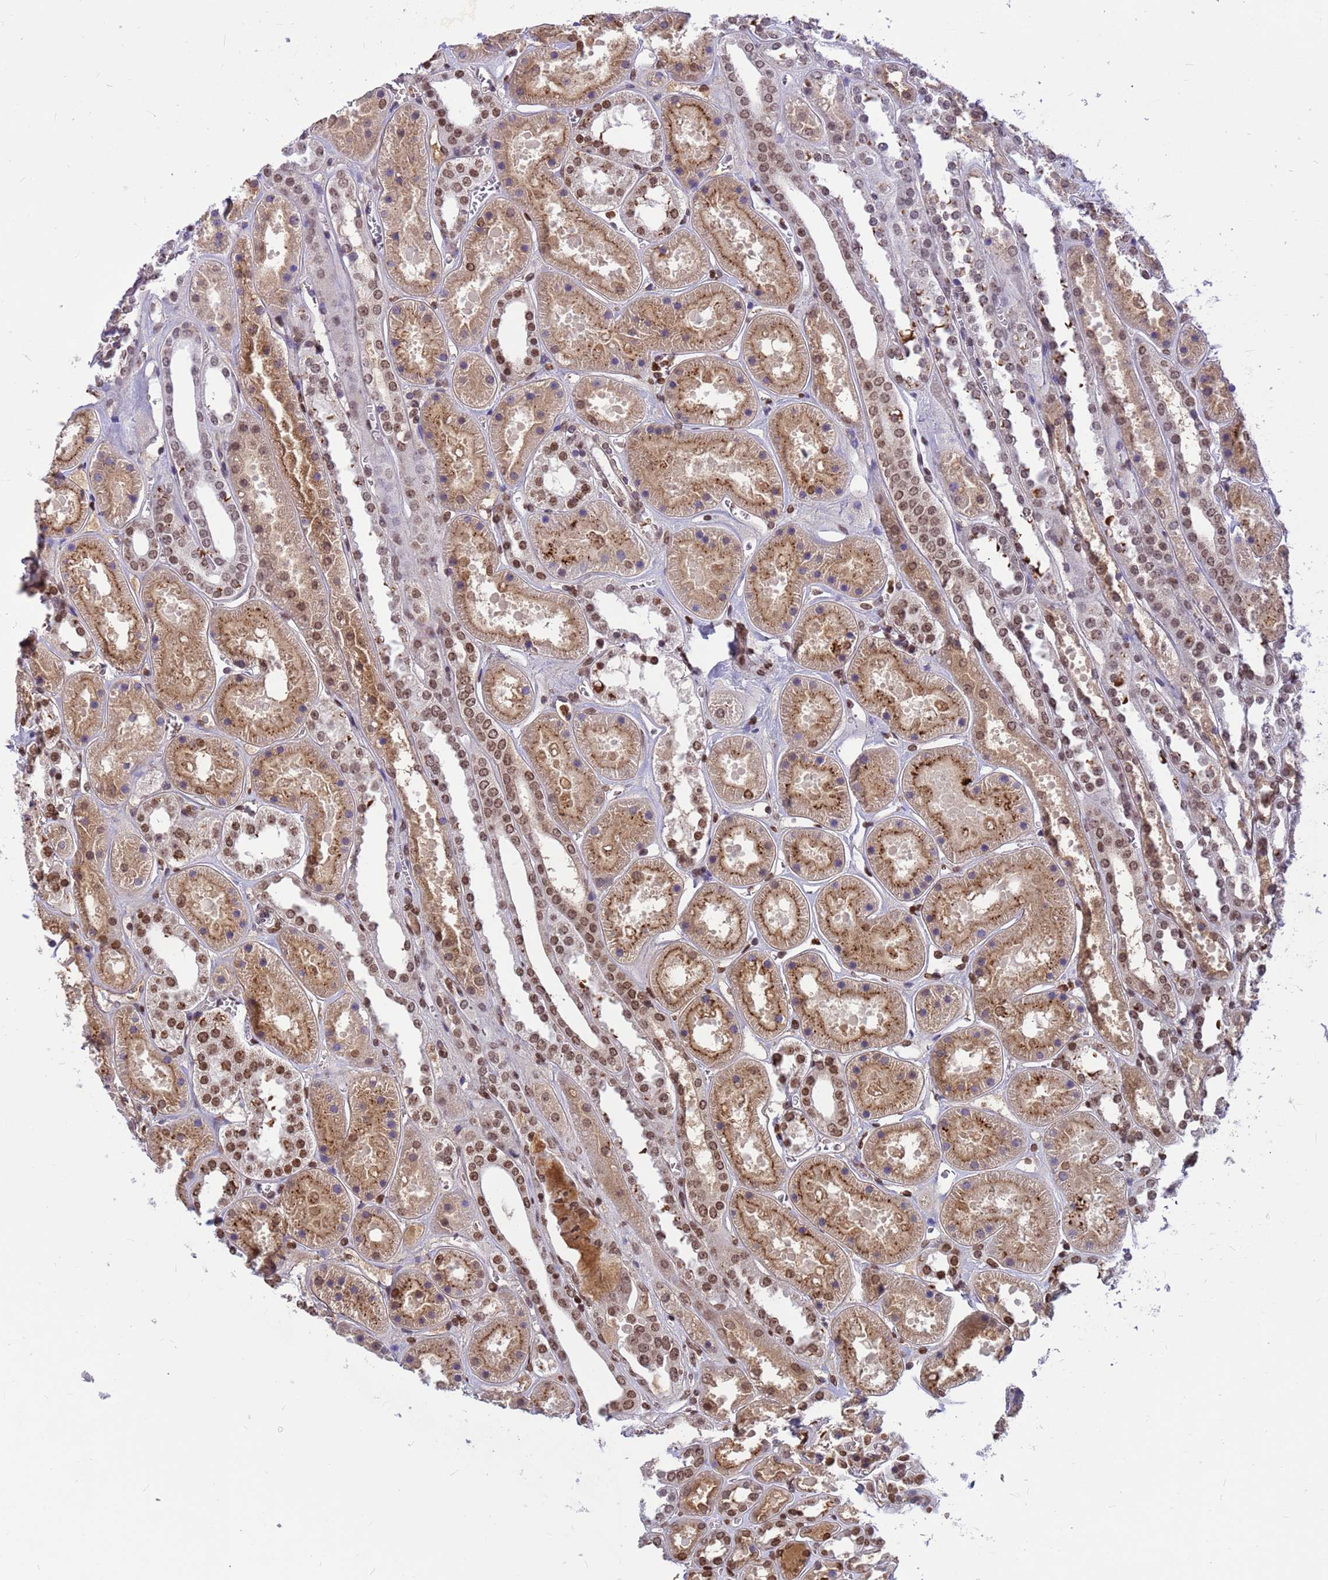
{"staining": {"intensity": "moderate", "quantity": "<25%", "location": "cytoplasmic/membranous"}, "tissue": "kidney", "cell_type": "Cells in glomeruli", "image_type": "normal", "snomed": [{"axis": "morphology", "description": "Normal tissue, NOS"}, {"axis": "topography", "description": "Kidney"}], "caption": "Immunohistochemical staining of unremarkable human kidney demonstrates <25% levels of moderate cytoplasmic/membranous protein positivity in about <25% of cells in glomeruli.", "gene": "ORM1", "patient": {"sex": "female", "age": 41}}